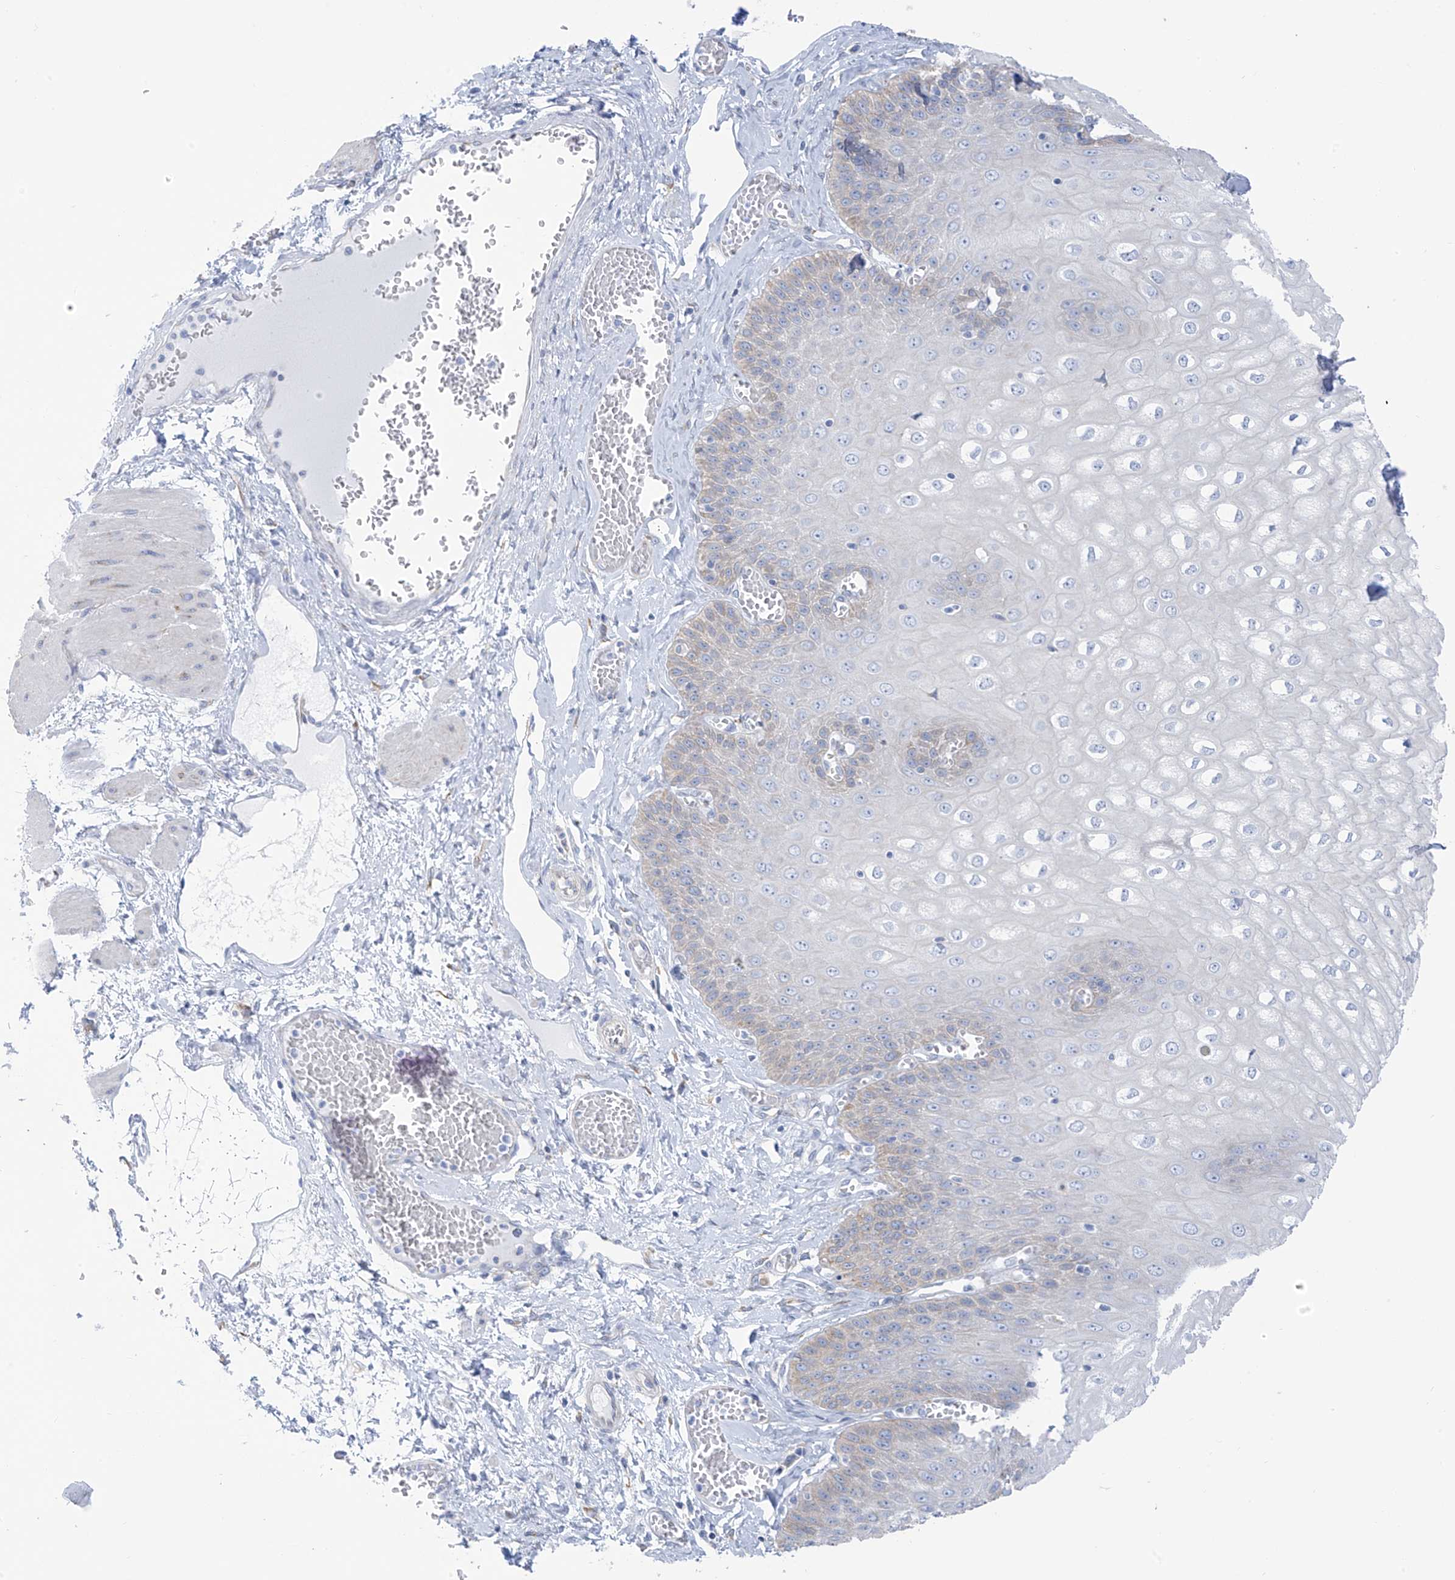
{"staining": {"intensity": "negative", "quantity": "none", "location": "none"}, "tissue": "esophagus", "cell_type": "Squamous epithelial cells", "image_type": "normal", "snomed": [{"axis": "morphology", "description": "Normal tissue, NOS"}, {"axis": "topography", "description": "Esophagus"}], "caption": "Squamous epithelial cells show no significant protein expression in normal esophagus.", "gene": "RCN2", "patient": {"sex": "male", "age": 60}}